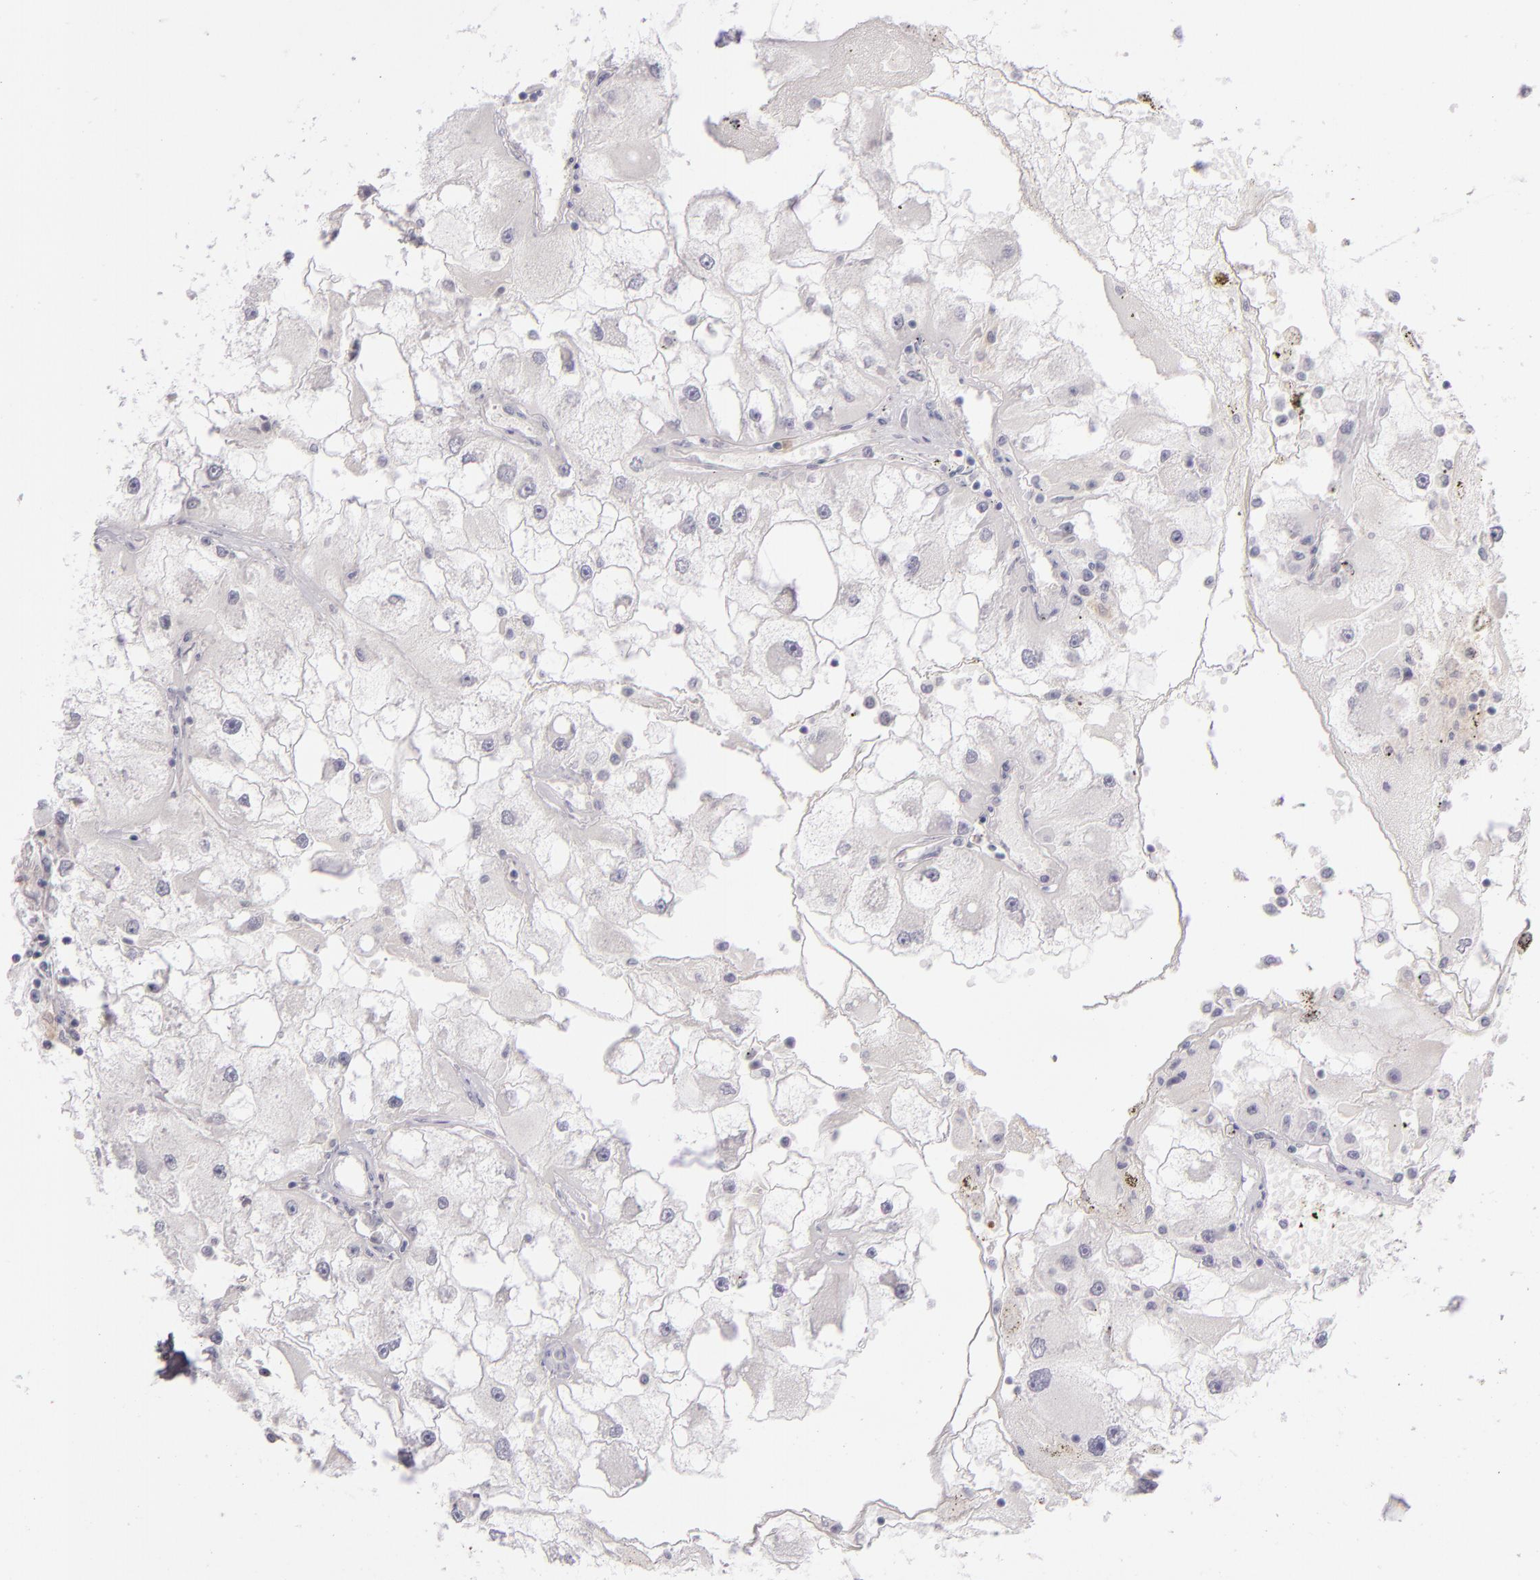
{"staining": {"intensity": "negative", "quantity": "none", "location": "none"}, "tissue": "renal cancer", "cell_type": "Tumor cells", "image_type": "cancer", "snomed": [{"axis": "morphology", "description": "Adenocarcinoma, NOS"}, {"axis": "topography", "description": "Kidney"}], "caption": "A high-resolution image shows IHC staining of adenocarcinoma (renal), which demonstrates no significant staining in tumor cells.", "gene": "CD40", "patient": {"sex": "female", "age": 73}}